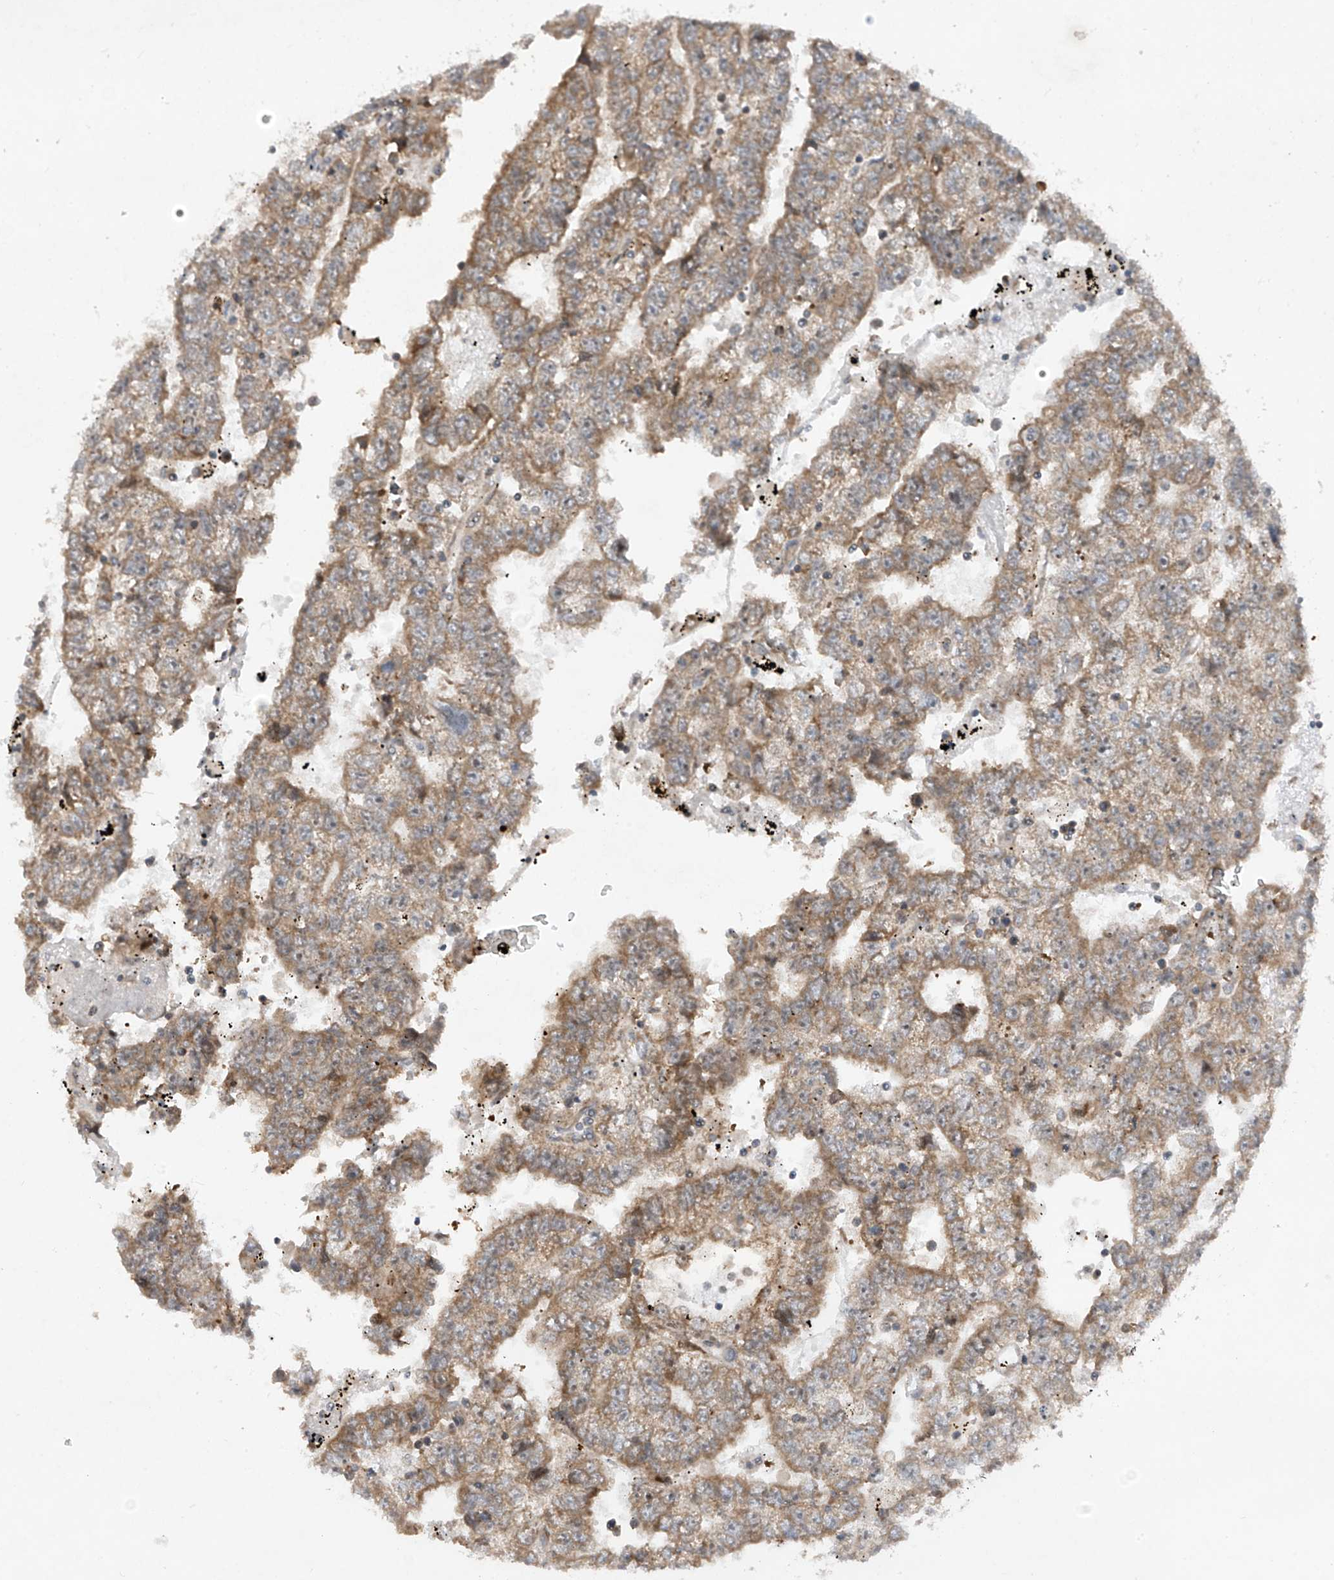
{"staining": {"intensity": "weak", "quantity": ">75%", "location": "cytoplasmic/membranous"}, "tissue": "testis cancer", "cell_type": "Tumor cells", "image_type": "cancer", "snomed": [{"axis": "morphology", "description": "Carcinoma, Embryonal, NOS"}, {"axis": "topography", "description": "Testis"}], "caption": "High-magnification brightfield microscopy of testis cancer stained with DAB (3,3'-diaminobenzidine) (brown) and counterstained with hematoxylin (blue). tumor cells exhibit weak cytoplasmic/membranous expression is present in about>75% of cells.", "gene": "RPL34", "patient": {"sex": "male", "age": 25}}